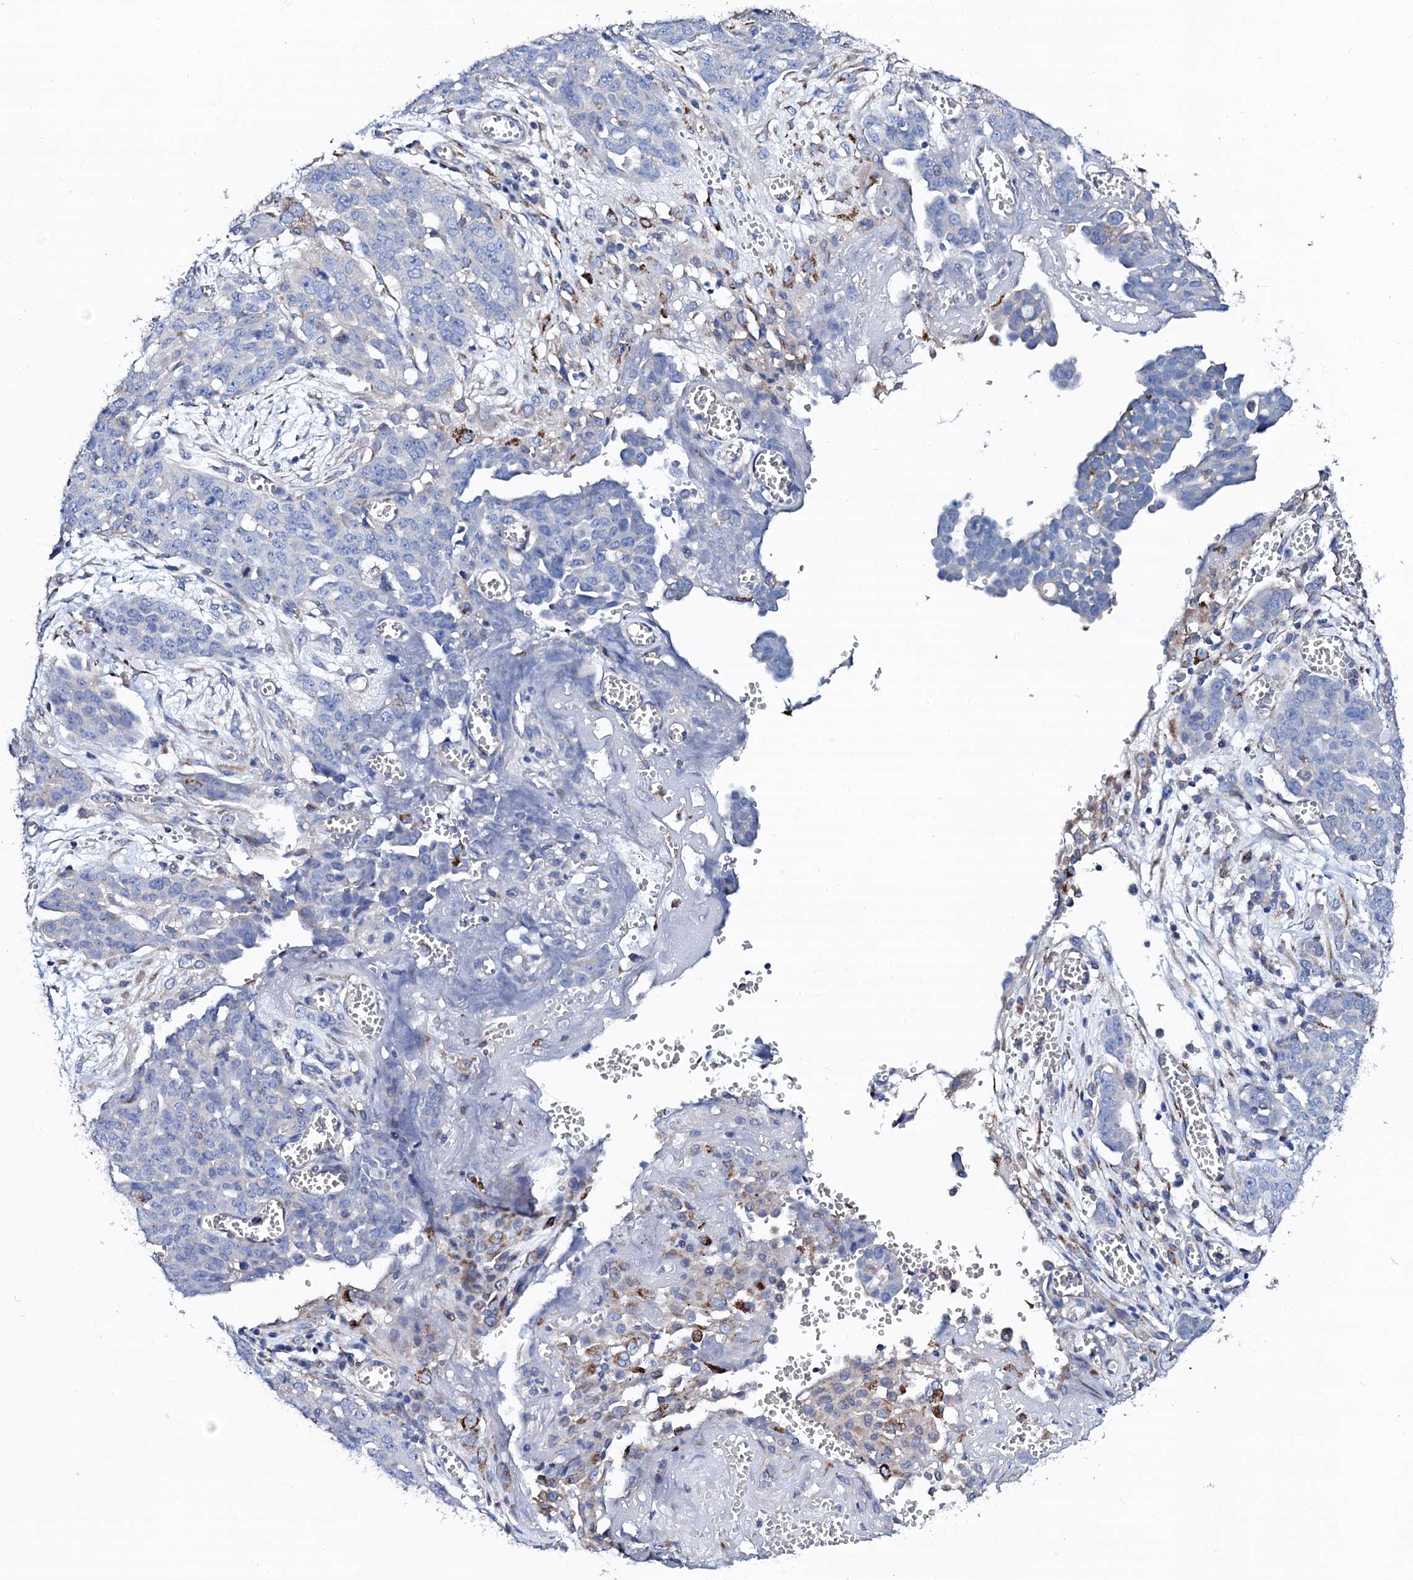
{"staining": {"intensity": "negative", "quantity": "none", "location": "none"}, "tissue": "ovarian cancer", "cell_type": "Tumor cells", "image_type": "cancer", "snomed": [{"axis": "morphology", "description": "Cystadenocarcinoma, serous, NOS"}, {"axis": "topography", "description": "Soft tissue"}, {"axis": "topography", "description": "Ovary"}], "caption": "Immunohistochemistry of human ovarian serous cystadenocarcinoma shows no positivity in tumor cells.", "gene": "KLHL32", "patient": {"sex": "female", "age": 57}}